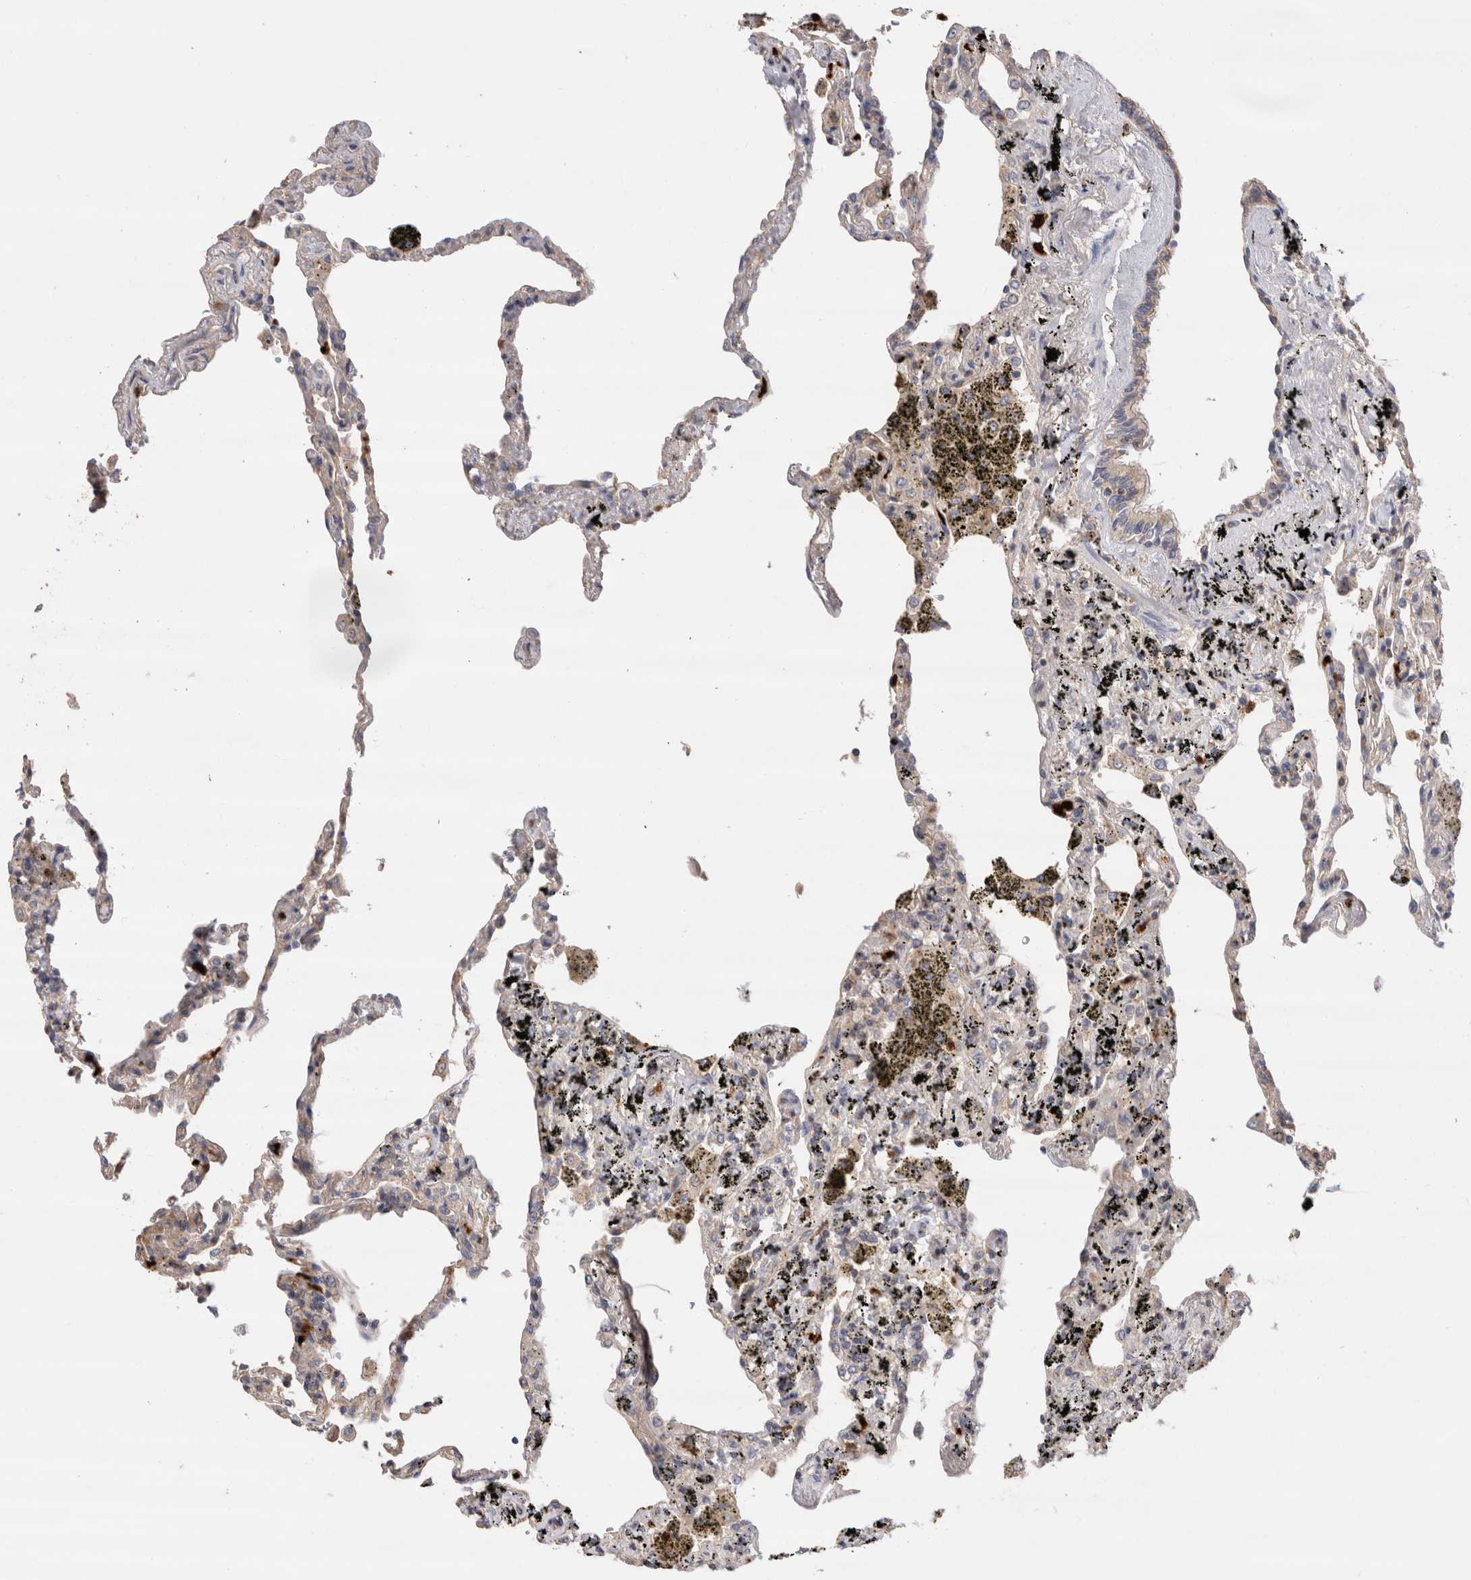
{"staining": {"intensity": "negative", "quantity": "none", "location": "none"}, "tissue": "lung", "cell_type": "Alveolar cells", "image_type": "normal", "snomed": [{"axis": "morphology", "description": "Normal tissue, NOS"}, {"axis": "topography", "description": "Lung"}], "caption": "Lung was stained to show a protein in brown. There is no significant positivity in alveolar cells. (DAB immunohistochemistry (IHC) with hematoxylin counter stain).", "gene": "NXT2", "patient": {"sex": "male", "age": 59}}